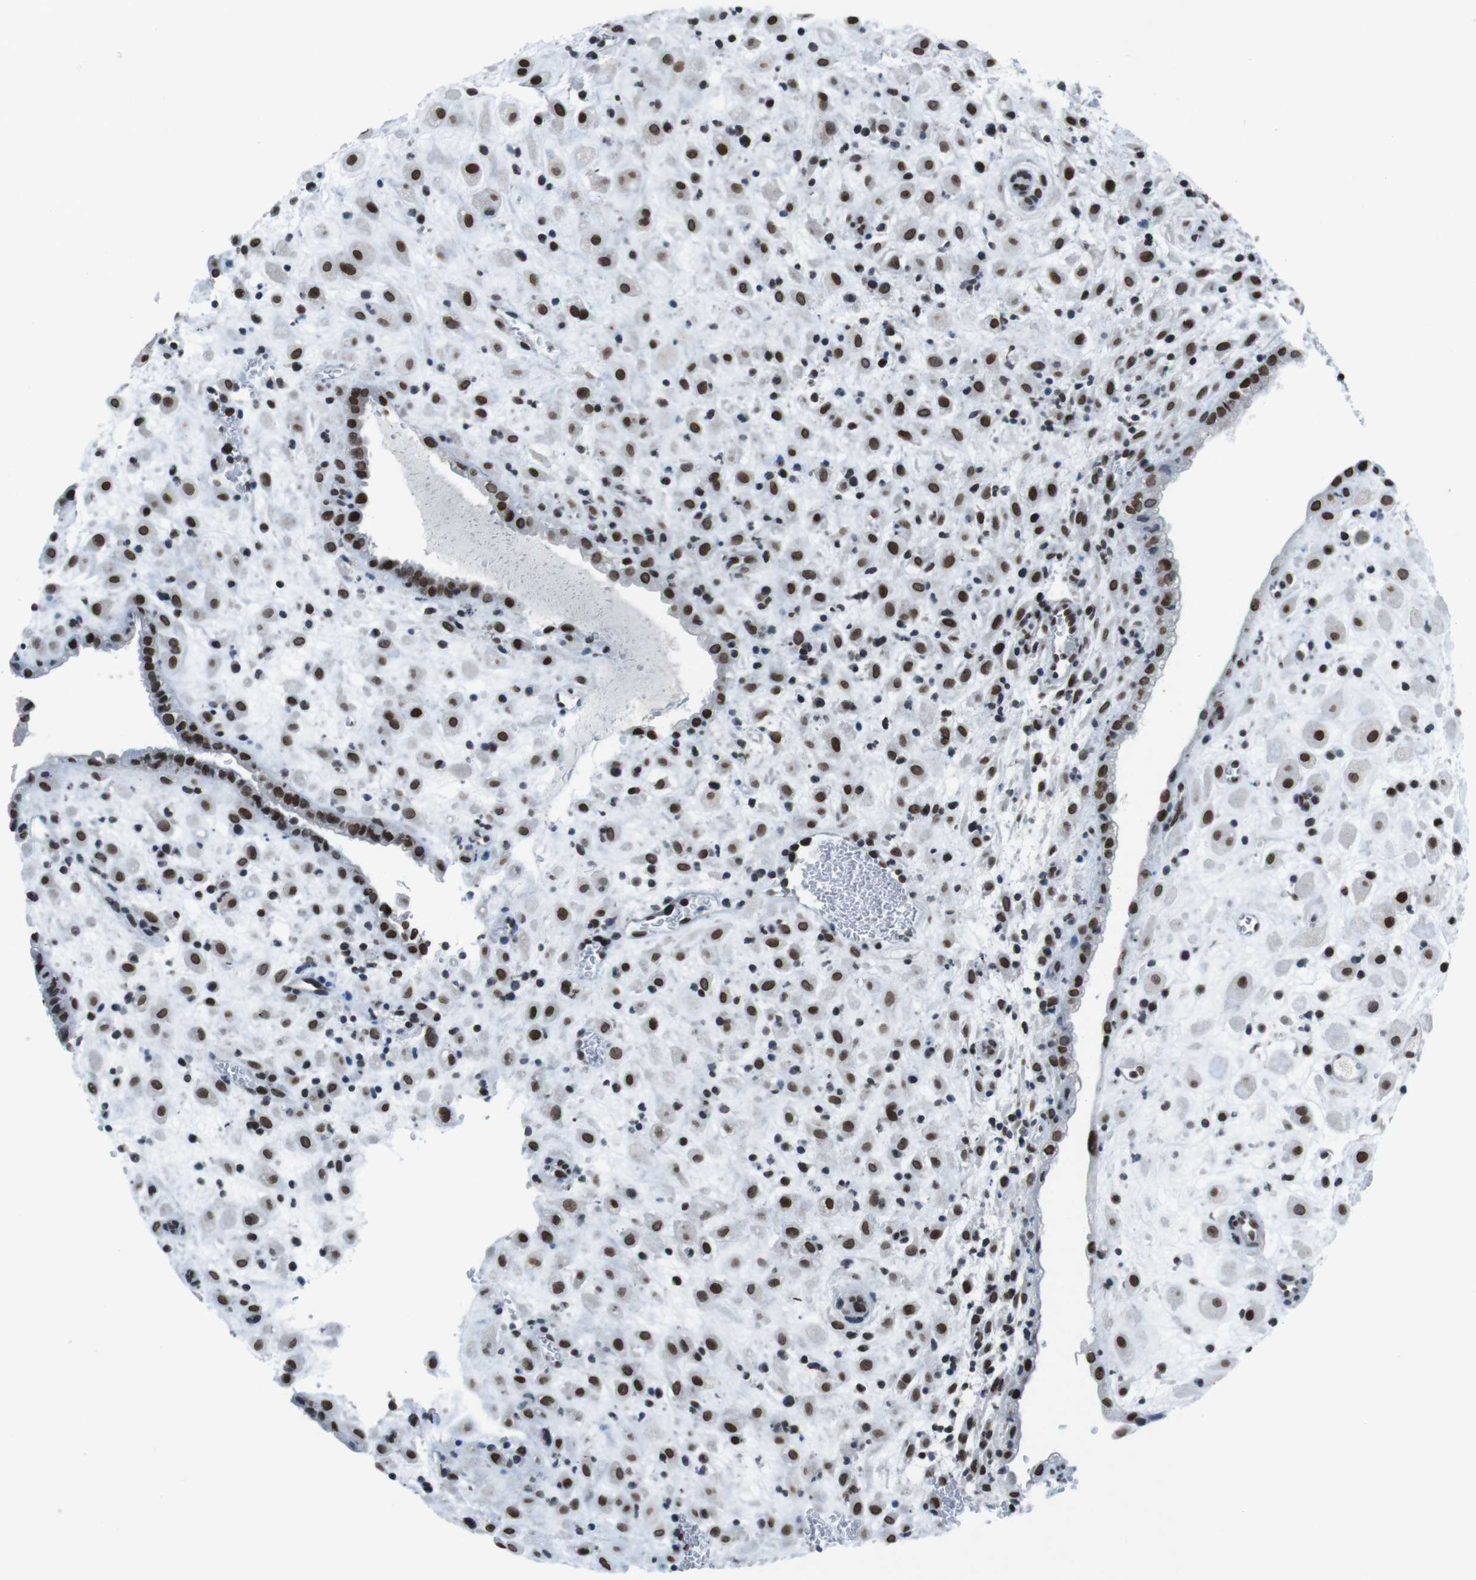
{"staining": {"intensity": "strong", "quantity": ">75%", "location": "nuclear"}, "tissue": "placenta", "cell_type": "Decidual cells", "image_type": "normal", "snomed": [{"axis": "morphology", "description": "Normal tissue, NOS"}, {"axis": "topography", "description": "Placenta"}], "caption": "Immunohistochemical staining of benign human placenta demonstrates >75% levels of strong nuclear protein staining in about >75% of decidual cells.", "gene": "MAD1L1", "patient": {"sex": "female", "age": 35}}